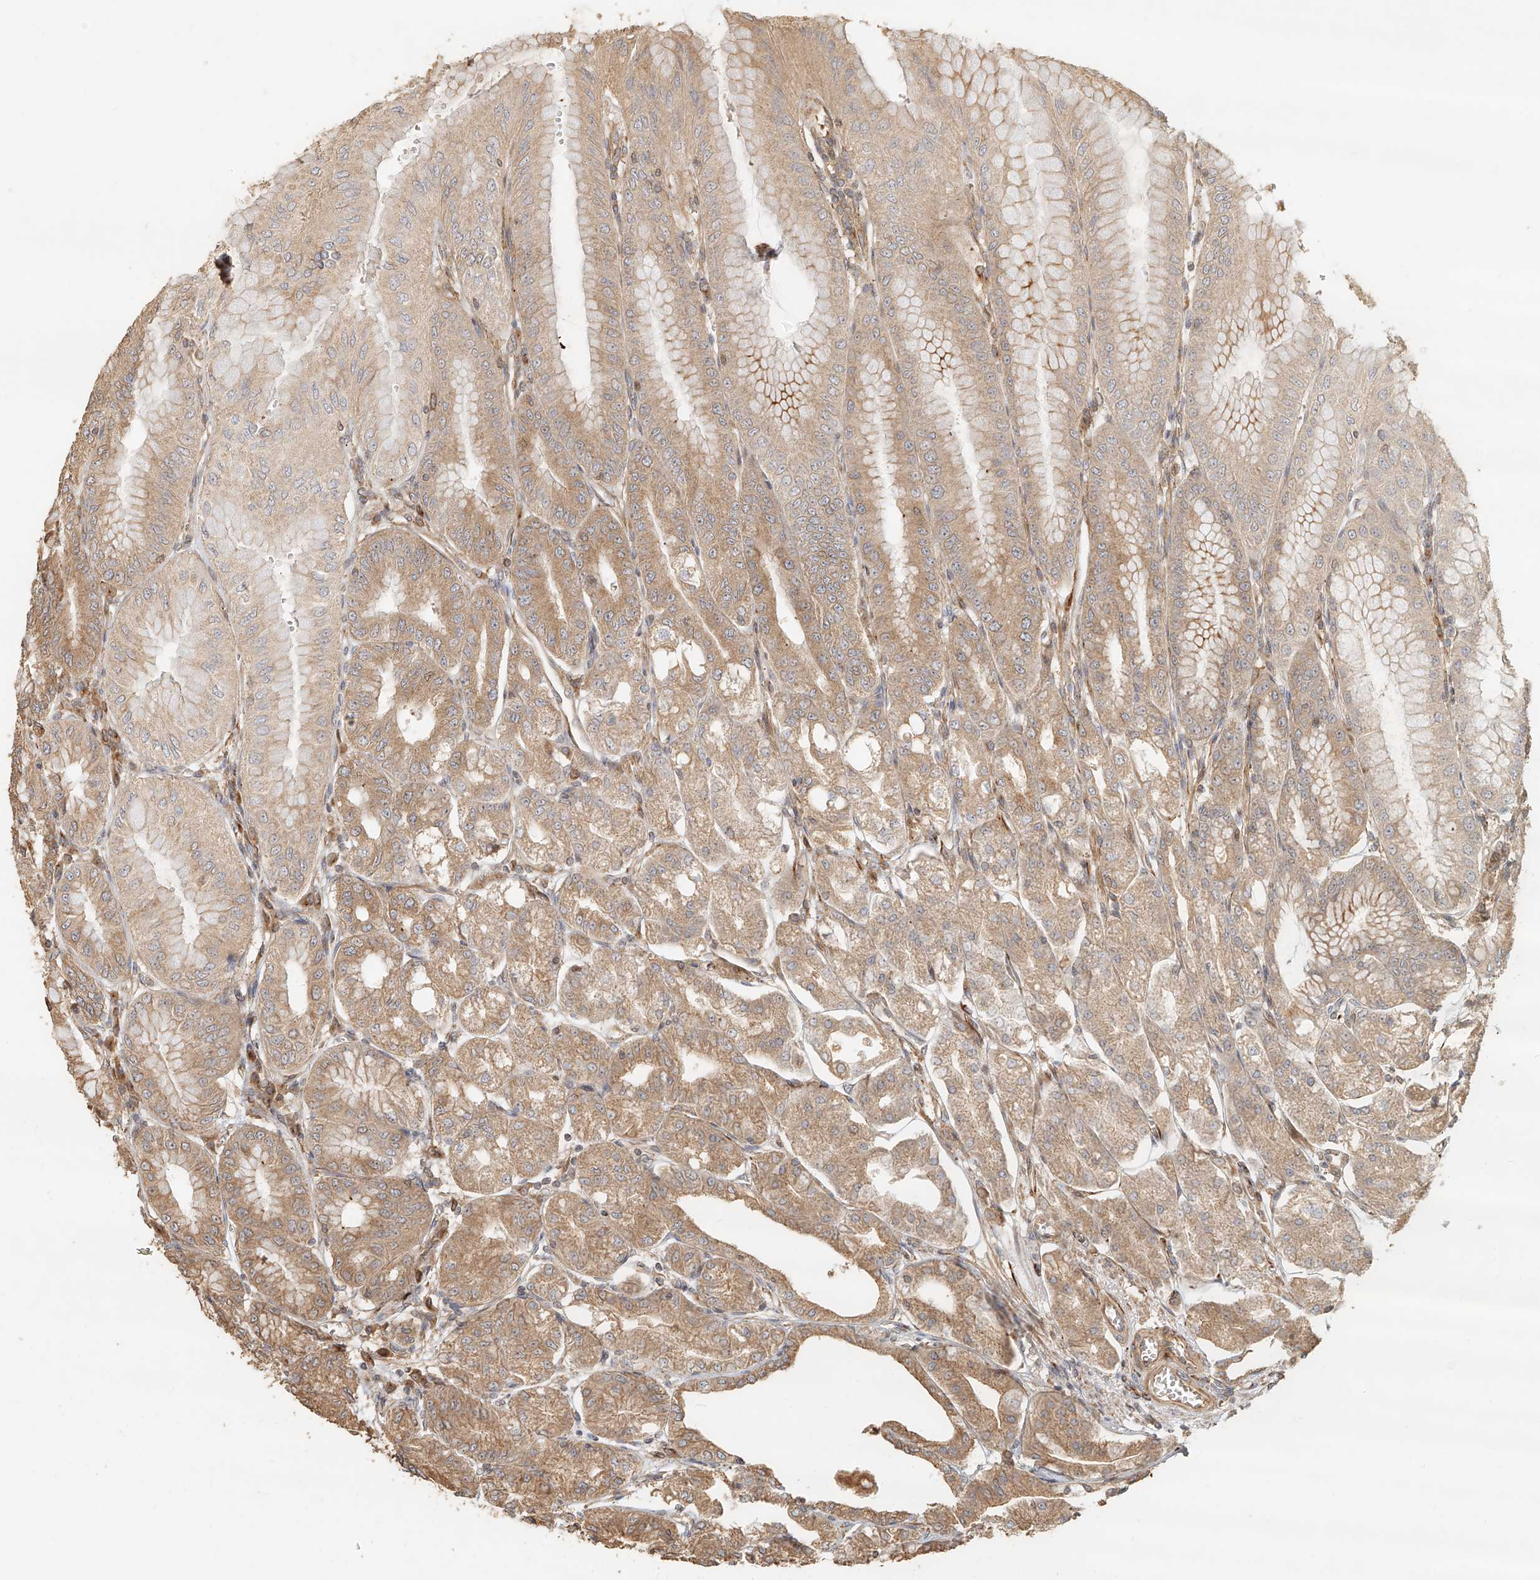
{"staining": {"intensity": "strong", "quantity": "25%-75%", "location": "cytoplasmic/membranous"}, "tissue": "stomach", "cell_type": "Glandular cells", "image_type": "normal", "snomed": [{"axis": "morphology", "description": "Normal tissue, NOS"}, {"axis": "topography", "description": "Stomach, lower"}], "caption": "The photomicrograph displays staining of benign stomach, revealing strong cytoplasmic/membranous protein expression (brown color) within glandular cells.", "gene": "NAP1L1", "patient": {"sex": "male", "age": 71}}